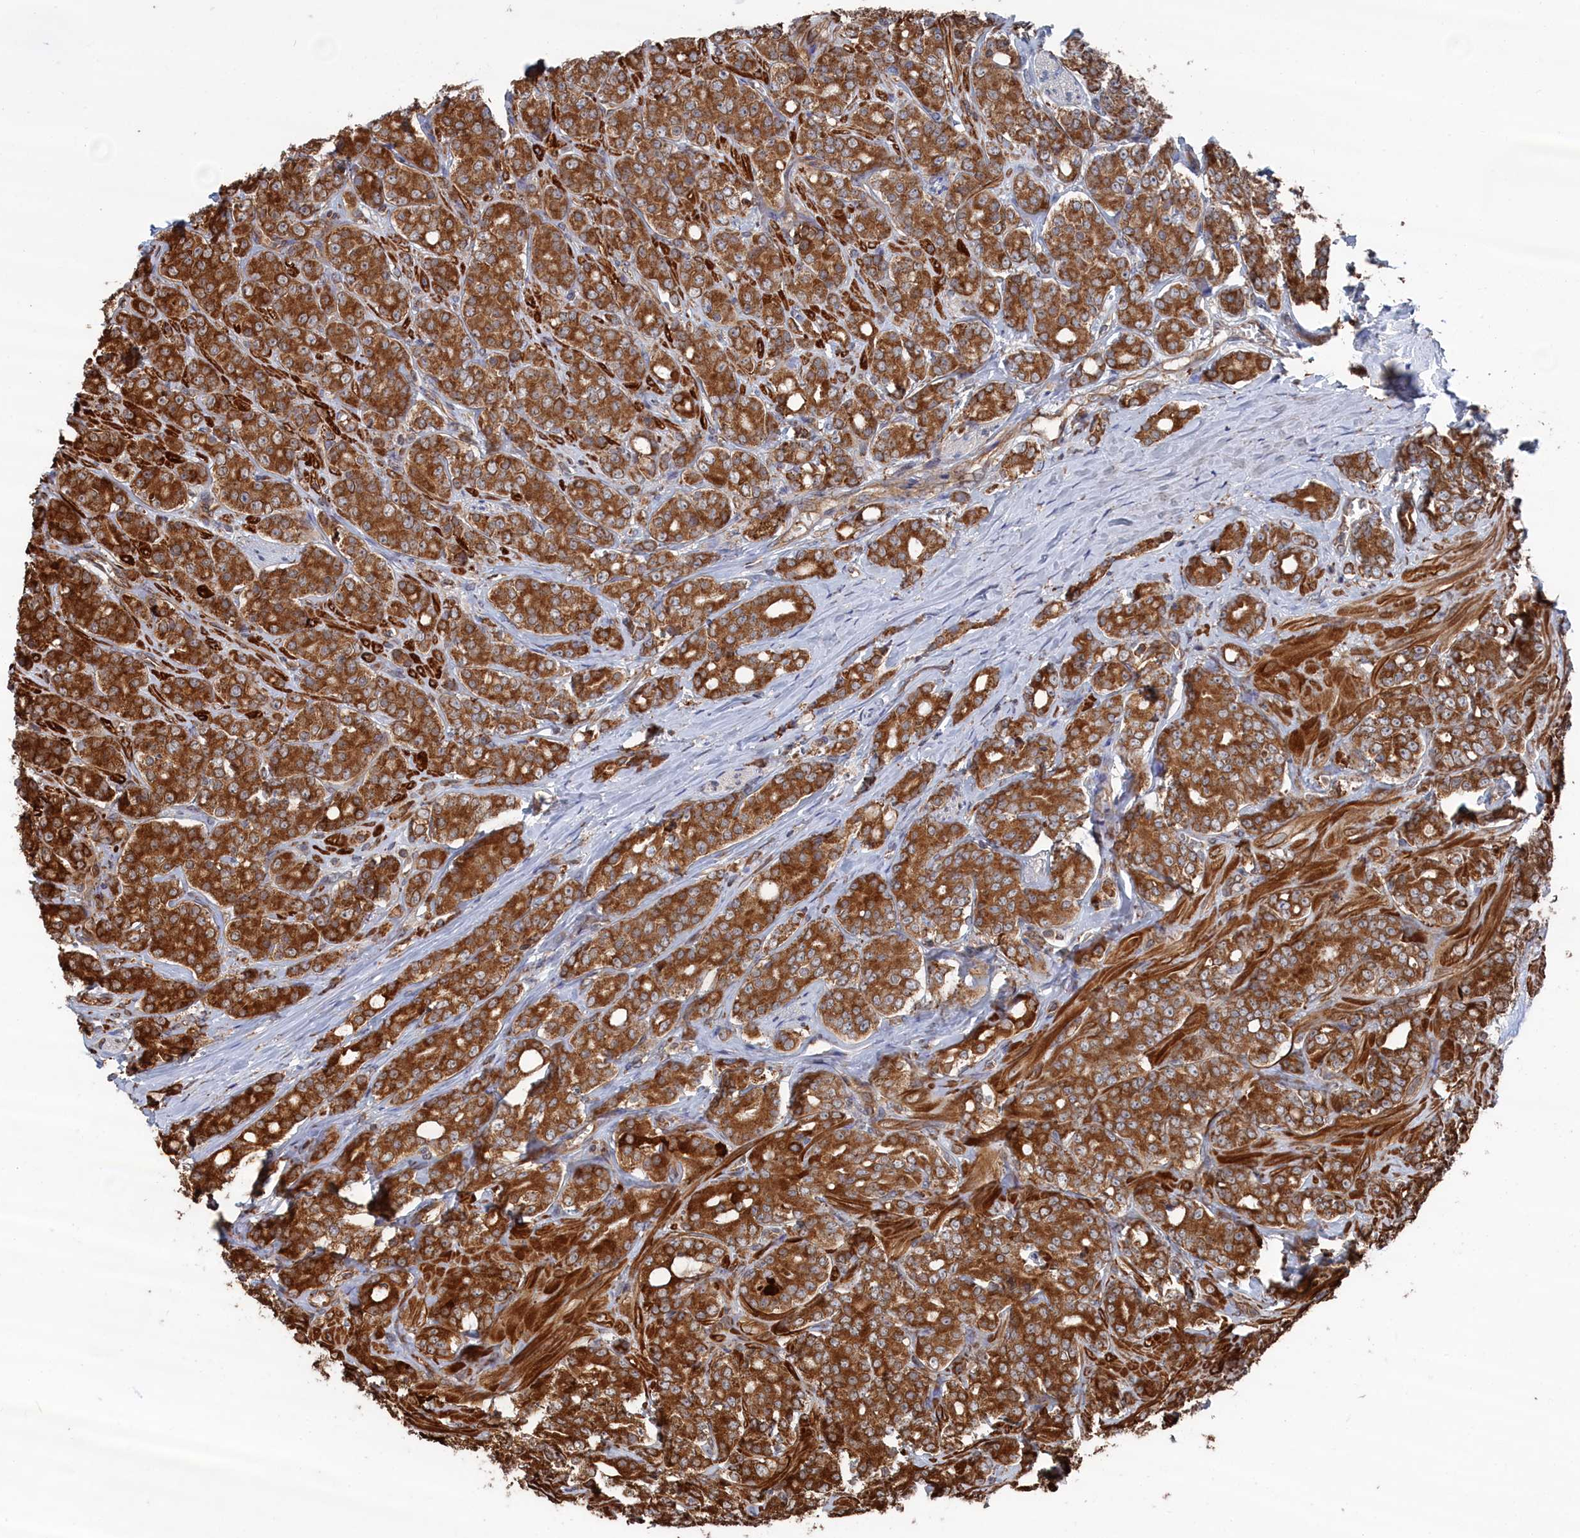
{"staining": {"intensity": "strong", "quantity": ">75%", "location": "cytoplasmic/membranous"}, "tissue": "prostate cancer", "cell_type": "Tumor cells", "image_type": "cancer", "snomed": [{"axis": "morphology", "description": "Adenocarcinoma, High grade"}, {"axis": "topography", "description": "Prostate"}], "caption": "Prostate high-grade adenocarcinoma tissue displays strong cytoplasmic/membranous staining in about >75% of tumor cells, visualized by immunohistochemistry. (Stains: DAB in brown, nuclei in blue, Microscopy: brightfield microscopy at high magnification).", "gene": "BPIFB6", "patient": {"sex": "male", "age": 62}}